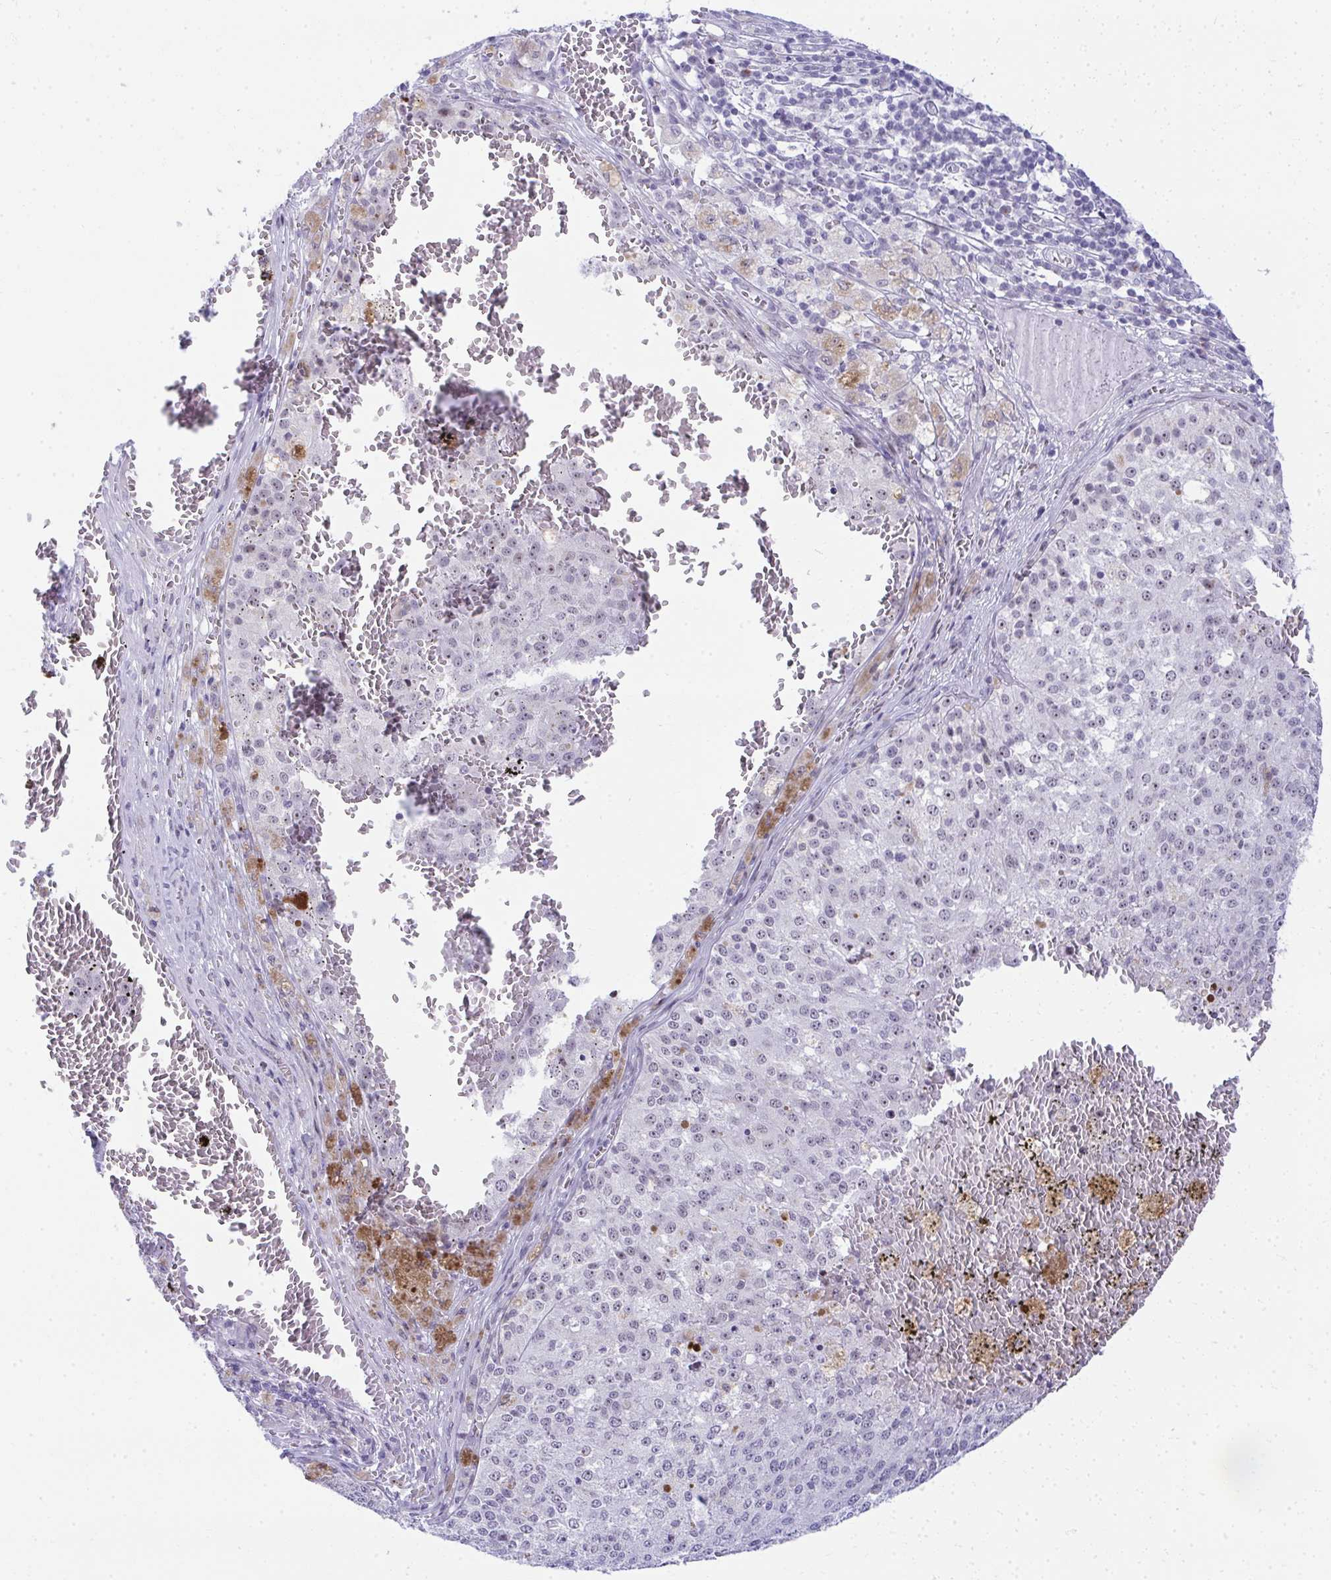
{"staining": {"intensity": "weak", "quantity": "25%-75%", "location": "nuclear"}, "tissue": "melanoma", "cell_type": "Tumor cells", "image_type": "cancer", "snomed": [{"axis": "morphology", "description": "Malignant melanoma, Metastatic site"}, {"axis": "topography", "description": "Lymph node"}], "caption": "This is an image of immunohistochemistry staining of malignant melanoma (metastatic site), which shows weak positivity in the nuclear of tumor cells.", "gene": "GLDN", "patient": {"sex": "female", "age": 64}}